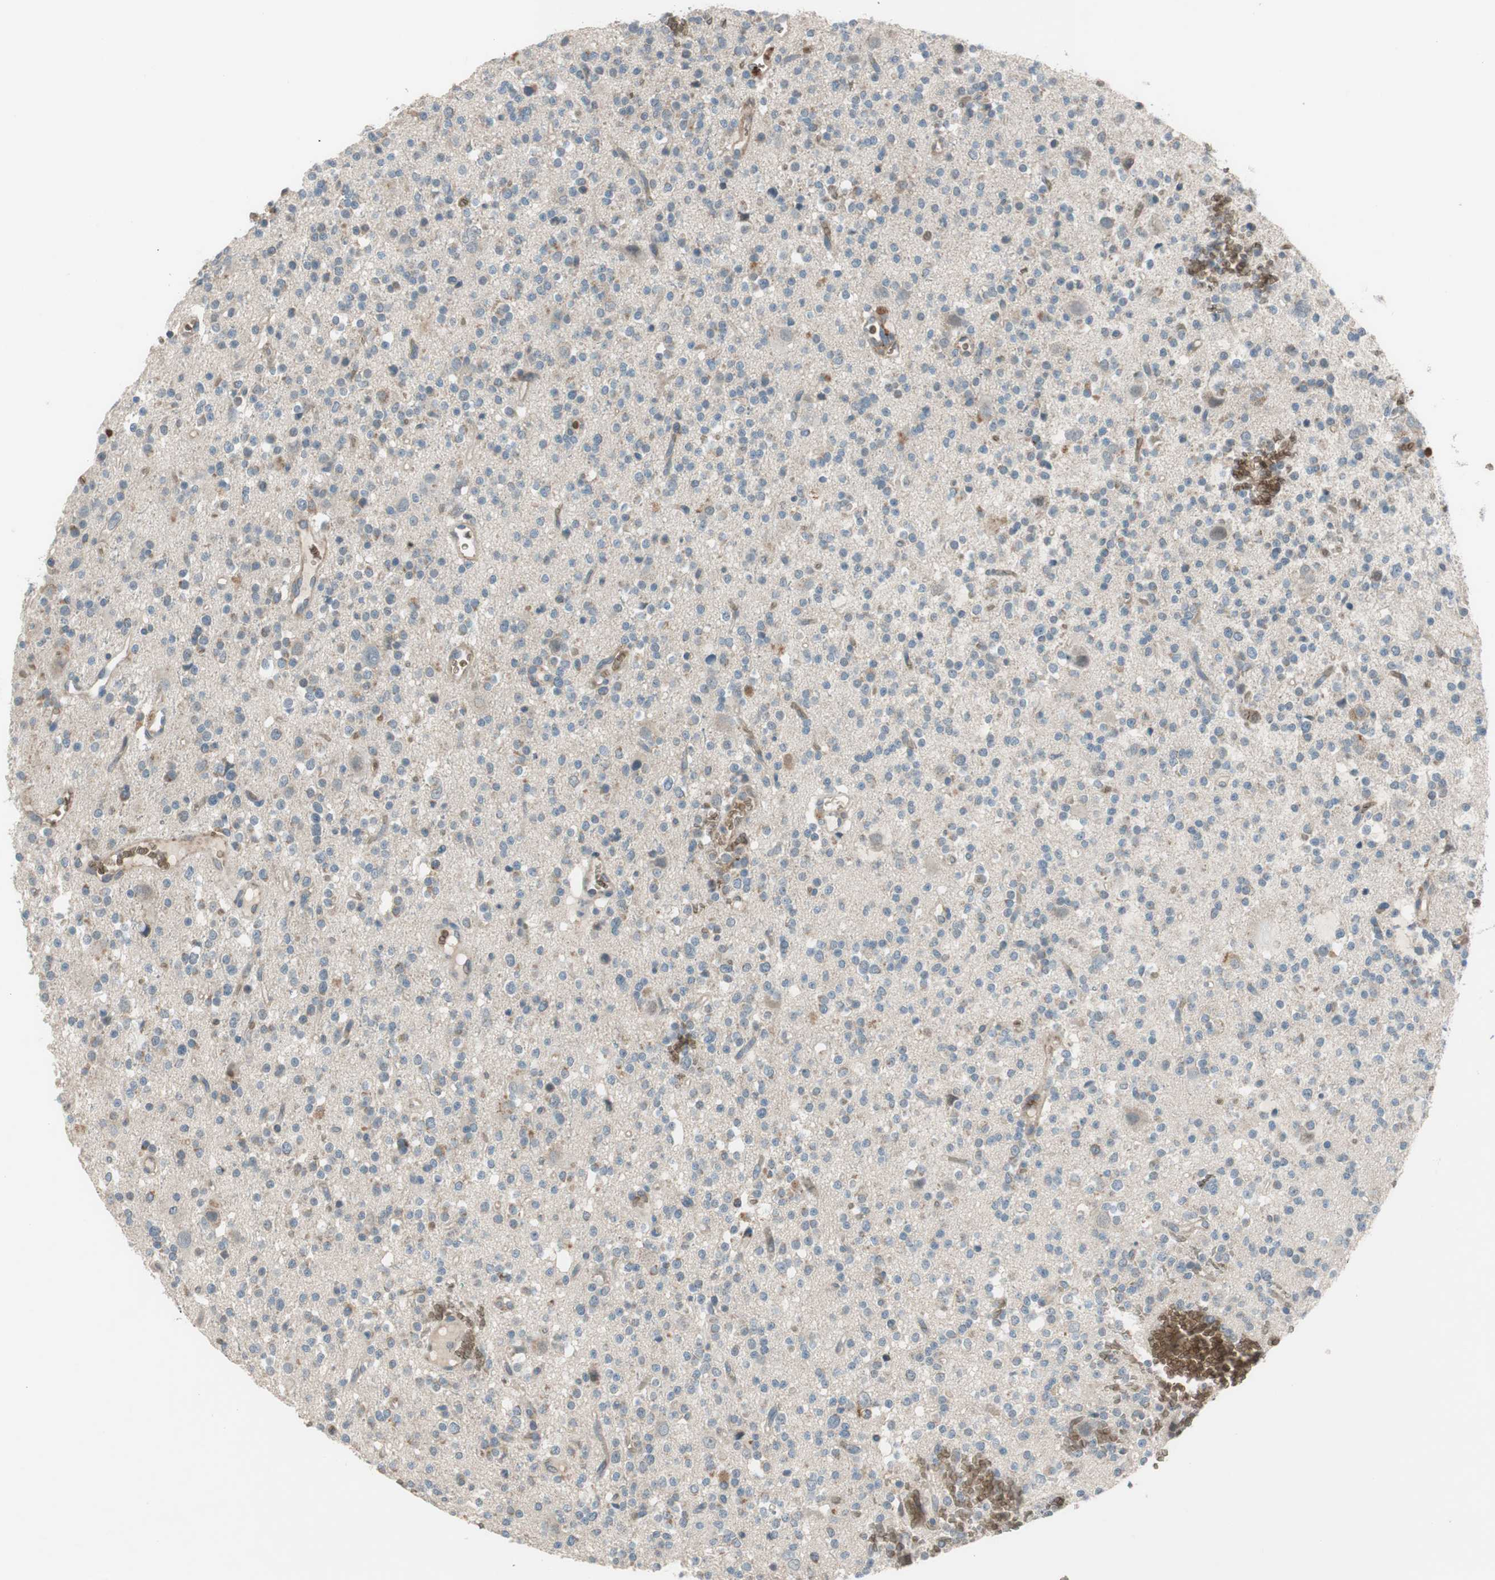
{"staining": {"intensity": "weak", "quantity": "25%-75%", "location": "cytoplasmic/membranous"}, "tissue": "glioma", "cell_type": "Tumor cells", "image_type": "cancer", "snomed": [{"axis": "morphology", "description": "Glioma, malignant, High grade"}, {"axis": "topography", "description": "Brain"}], "caption": "Protein staining exhibits weak cytoplasmic/membranous expression in about 25%-75% of tumor cells in glioma.", "gene": "GYPC", "patient": {"sex": "male", "age": 47}}